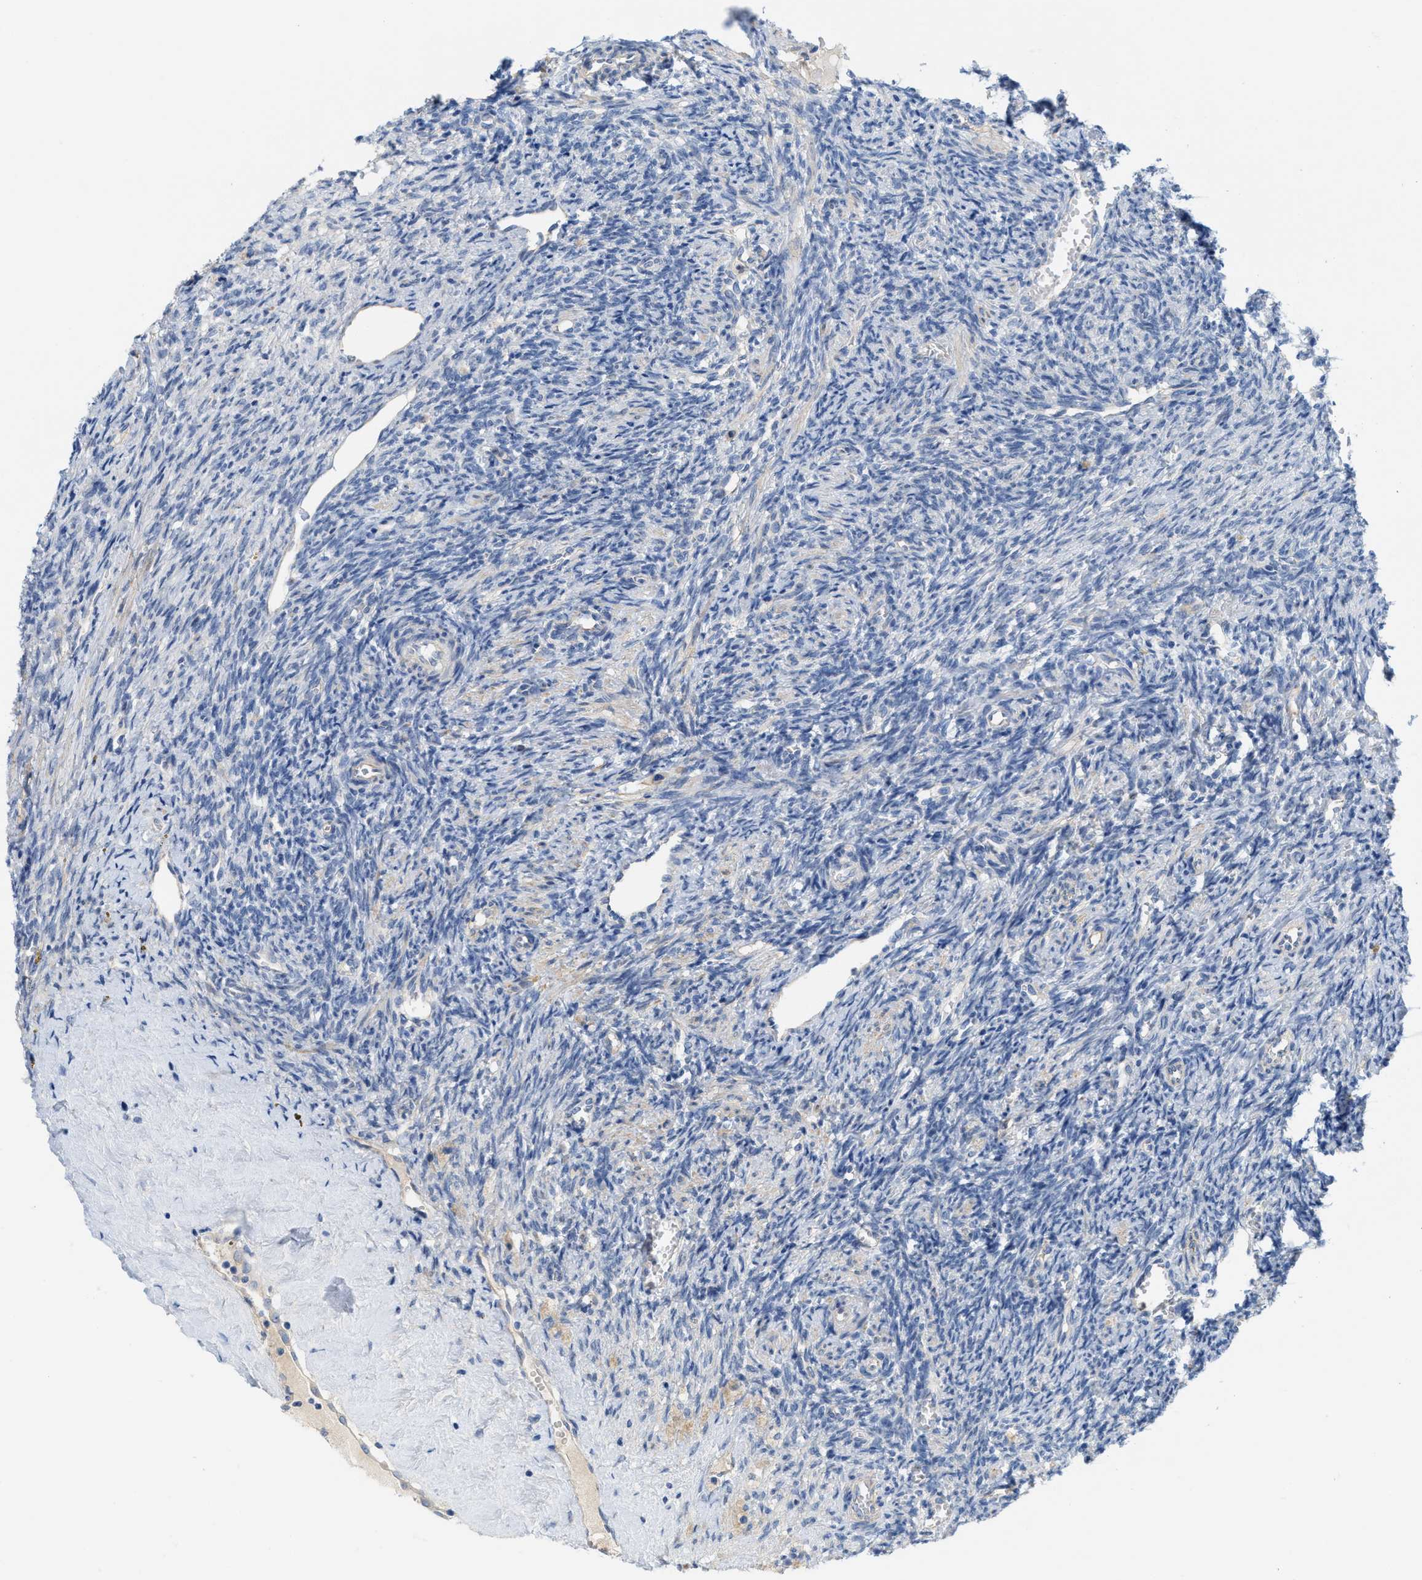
{"staining": {"intensity": "negative", "quantity": "none", "location": "none"}, "tissue": "ovary", "cell_type": "Ovarian stroma cells", "image_type": "normal", "snomed": [{"axis": "morphology", "description": "Normal tissue, NOS"}, {"axis": "topography", "description": "Ovary"}], "caption": "The immunohistochemistry (IHC) image has no significant expression in ovarian stroma cells of ovary. (DAB (3,3'-diaminobenzidine) immunohistochemistry with hematoxylin counter stain).", "gene": "CPA2", "patient": {"sex": "female", "age": 41}}